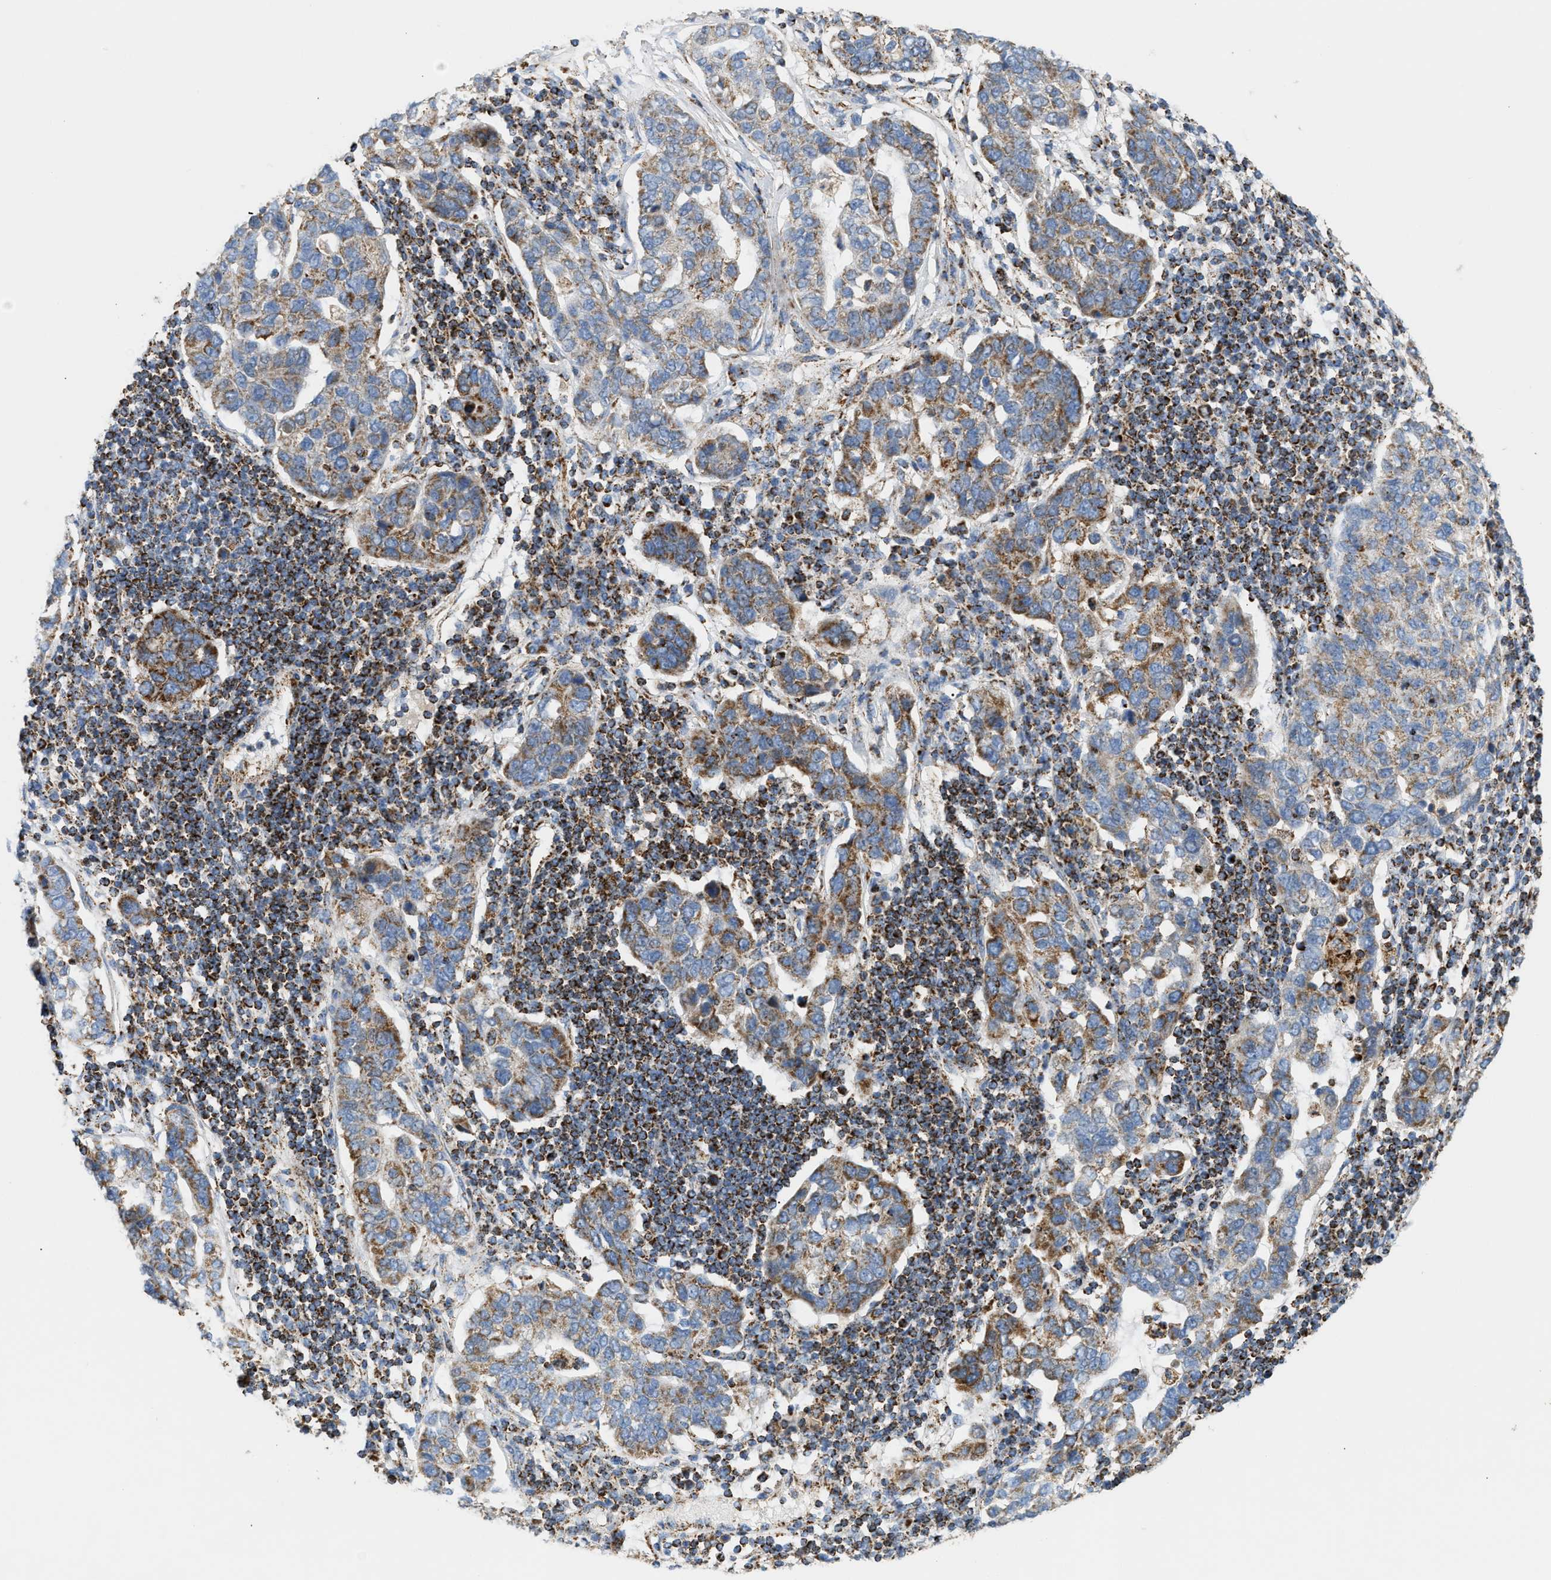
{"staining": {"intensity": "moderate", "quantity": ">75%", "location": "cytoplasmic/membranous"}, "tissue": "pancreatic cancer", "cell_type": "Tumor cells", "image_type": "cancer", "snomed": [{"axis": "morphology", "description": "Adenocarcinoma, NOS"}, {"axis": "topography", "description": "Pancreas"}], "caption": "Protein staining of pancreatic adenocarcinoma tissue shows moderate cytoplasmic/membranous staining in about >75% of tumor cells.", "gene": "OGDH", "patient": {"sex": "female", "age": 61}}